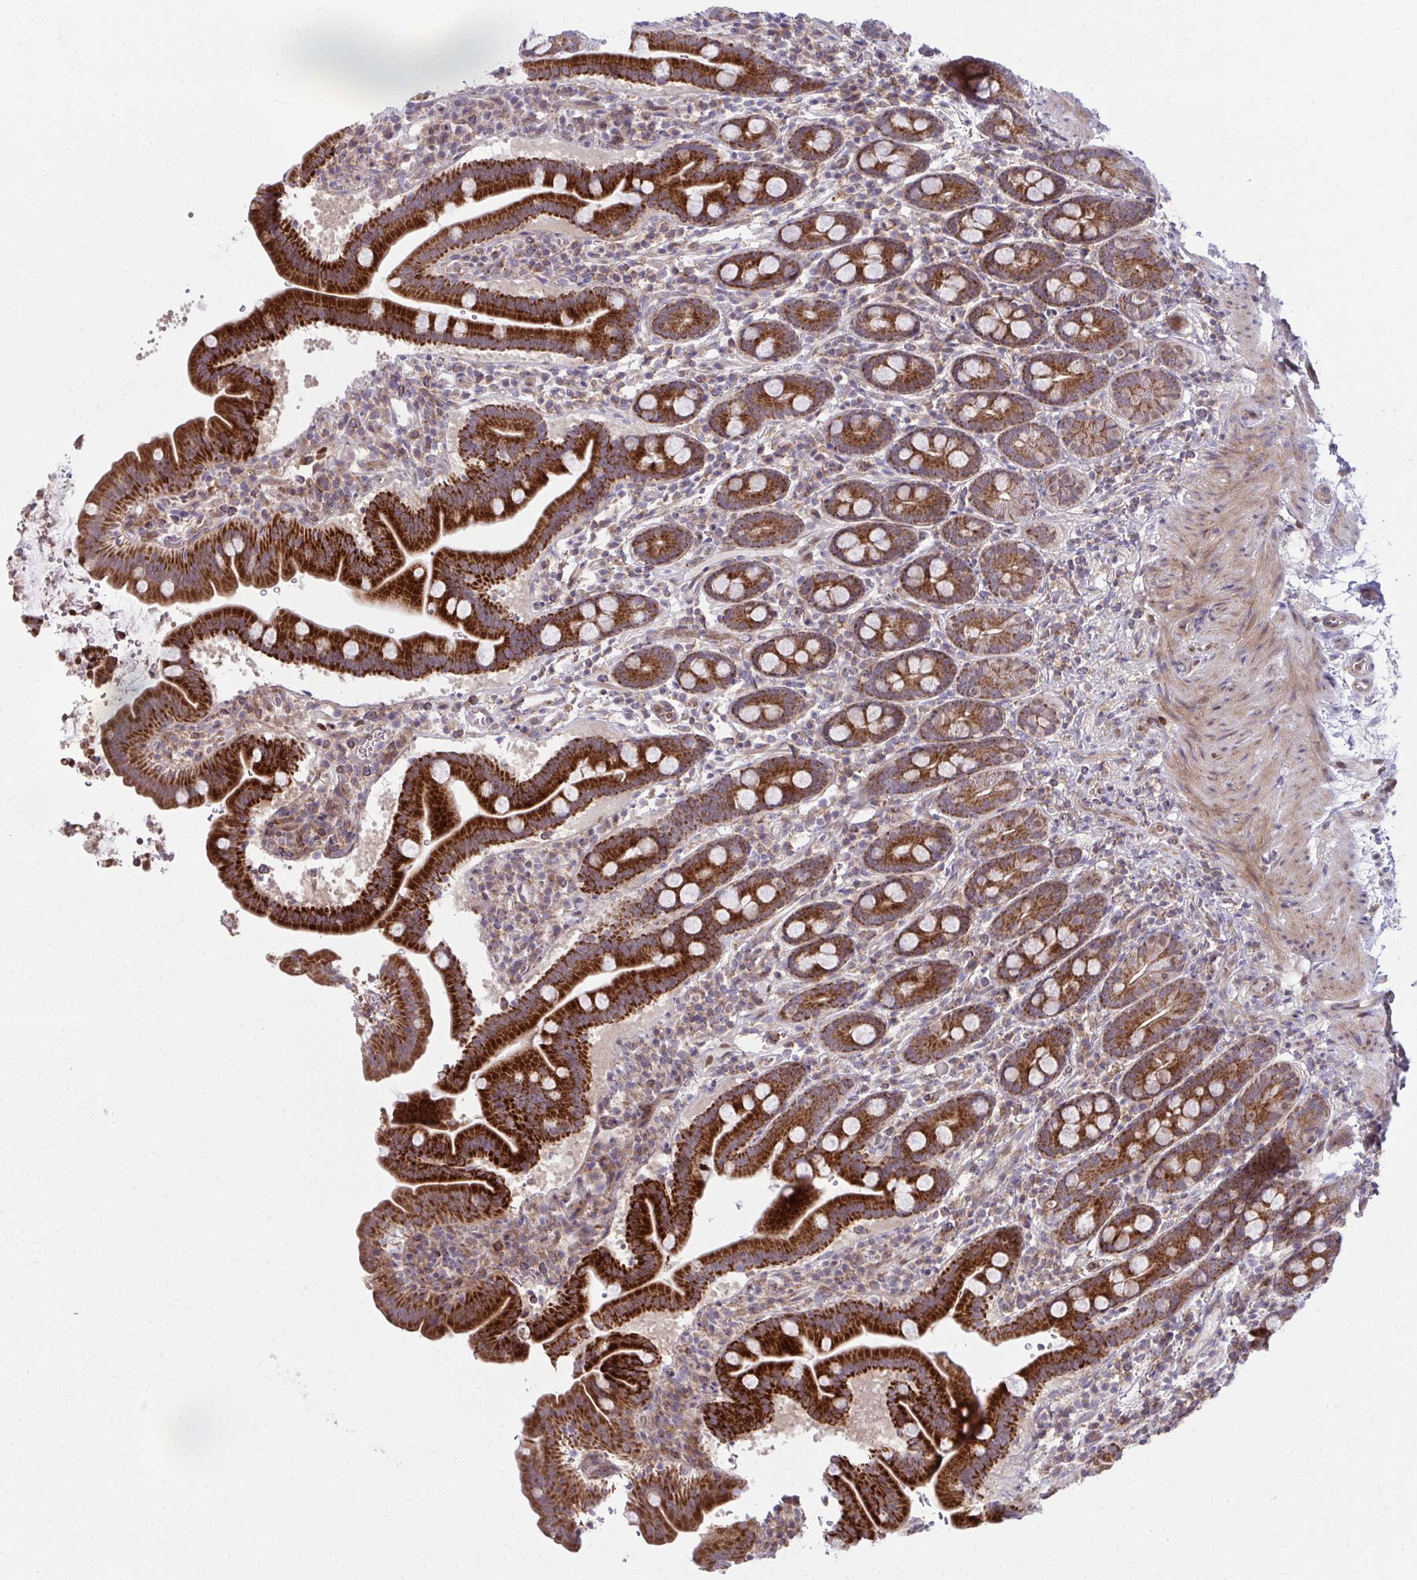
{"staining": {"intensity": "strong", "quantity": ">75%", "location": "cytoplasmic/membranous"}, "tissue": "small intestine", "cell_type": "Glandular cells", "image_type": "normal", "snomed": [{"axis": "morphology", "description": "Normal tissue, NOS"}, {"axis": "topography", "description": "Small intestine"}], "caption": "Small intestine stained with immunohistochemistry (IHC) exhibits strong cytoplasmic/membranous staining in approximately >75% of glandular cells.", "gene": "C16orf54", "patient": {"sex": "male", "age": 26}}